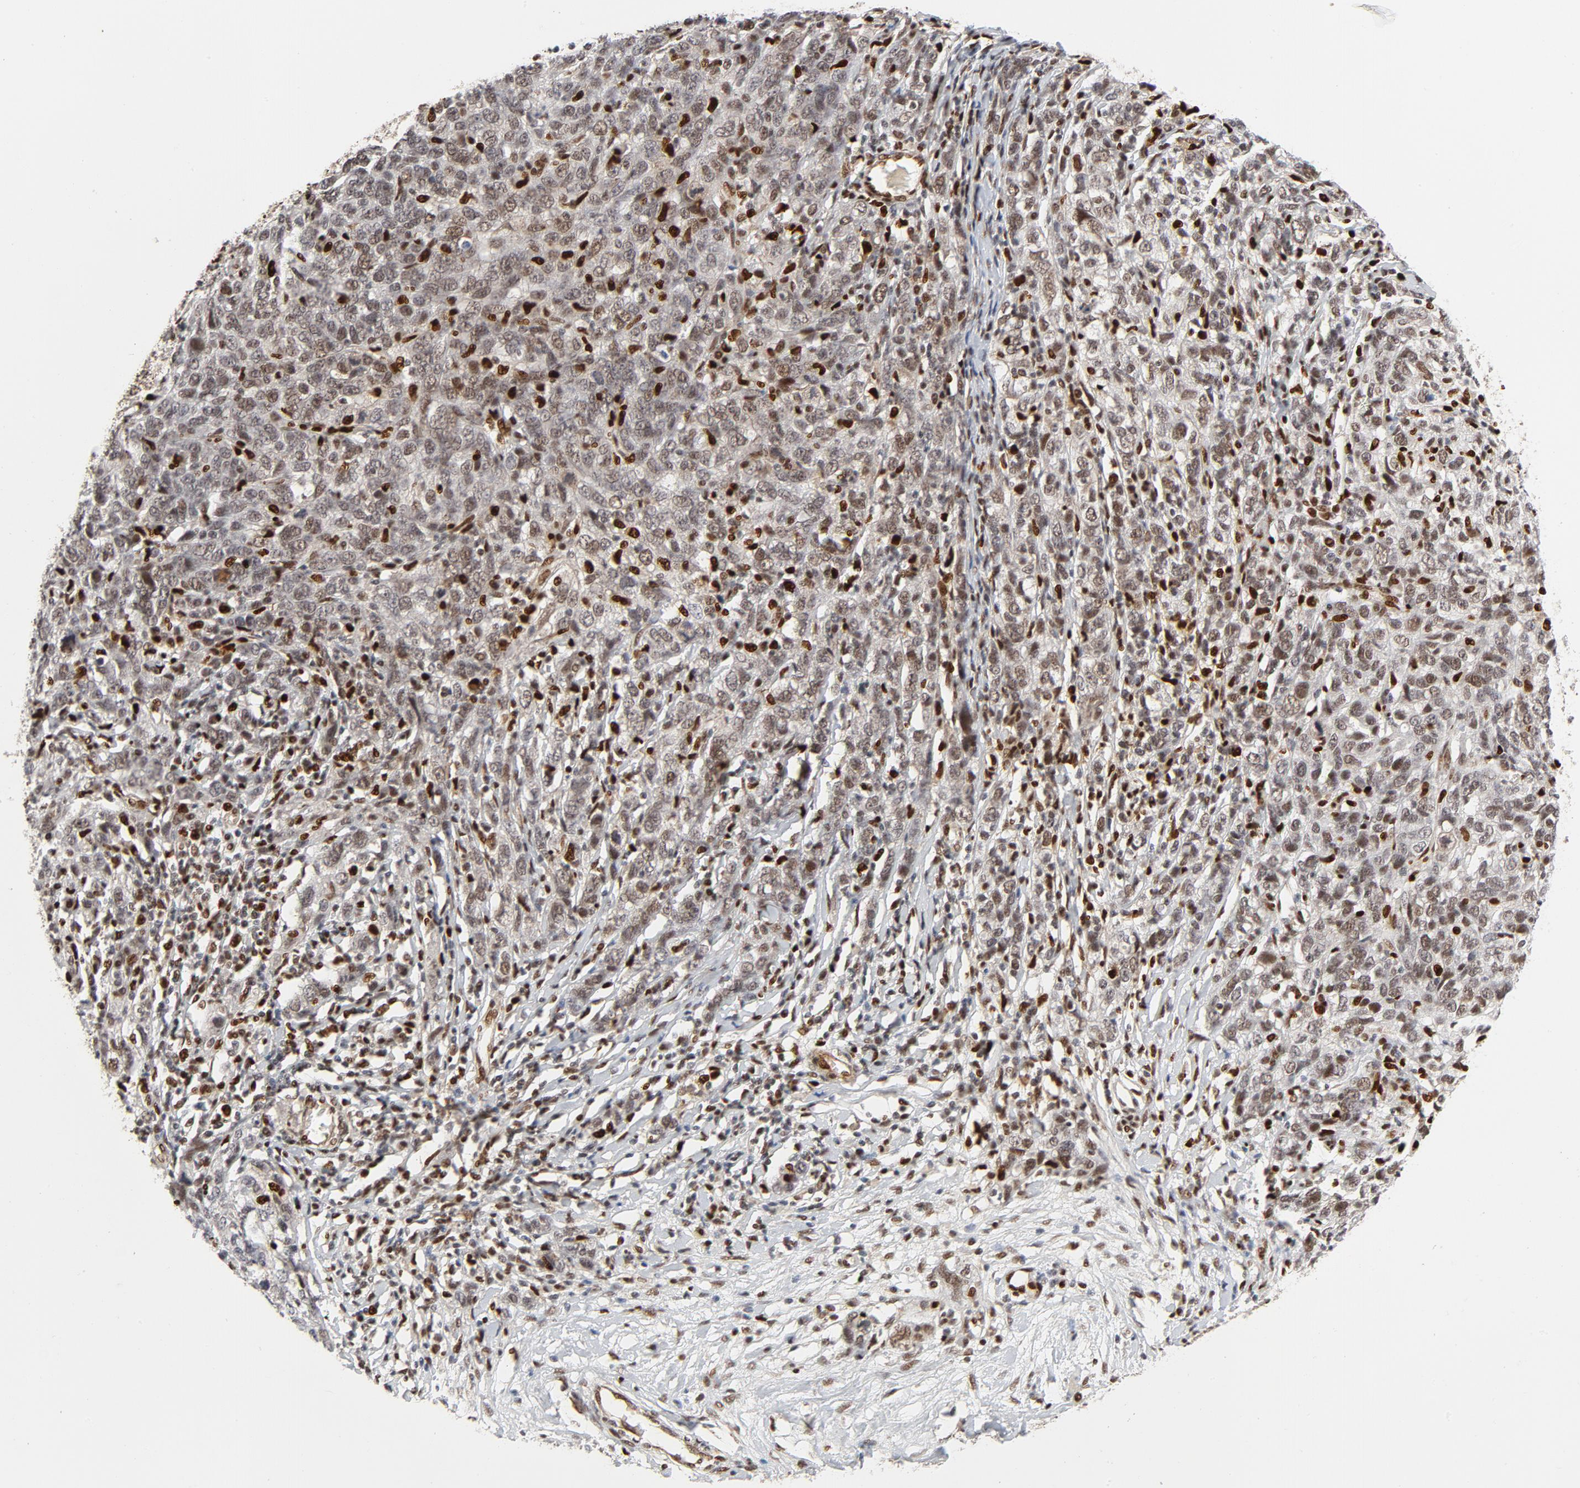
{"staining": {"intensity": "weak", "quantity": "25%-75%", "location": "nuclear"}, "tissue": "ovarian cancer", "cell_type": "Tumor cells", "image_type": "cancer", "snomed": [{"axis": "morphology", "description": "Cystadenocarcinoma, serous, NOS"}, {"axis": "topography", "description": "Ovary"}], "caption": "The micrograph displays immunohistochemical staining of ovarian serous cystadenocarcinoma. There is weak nuclear expression is seen in about 25%-75% of tumor cells.", "gene": "MEF2A", "patient": {"sex": "female", "age": 71}}